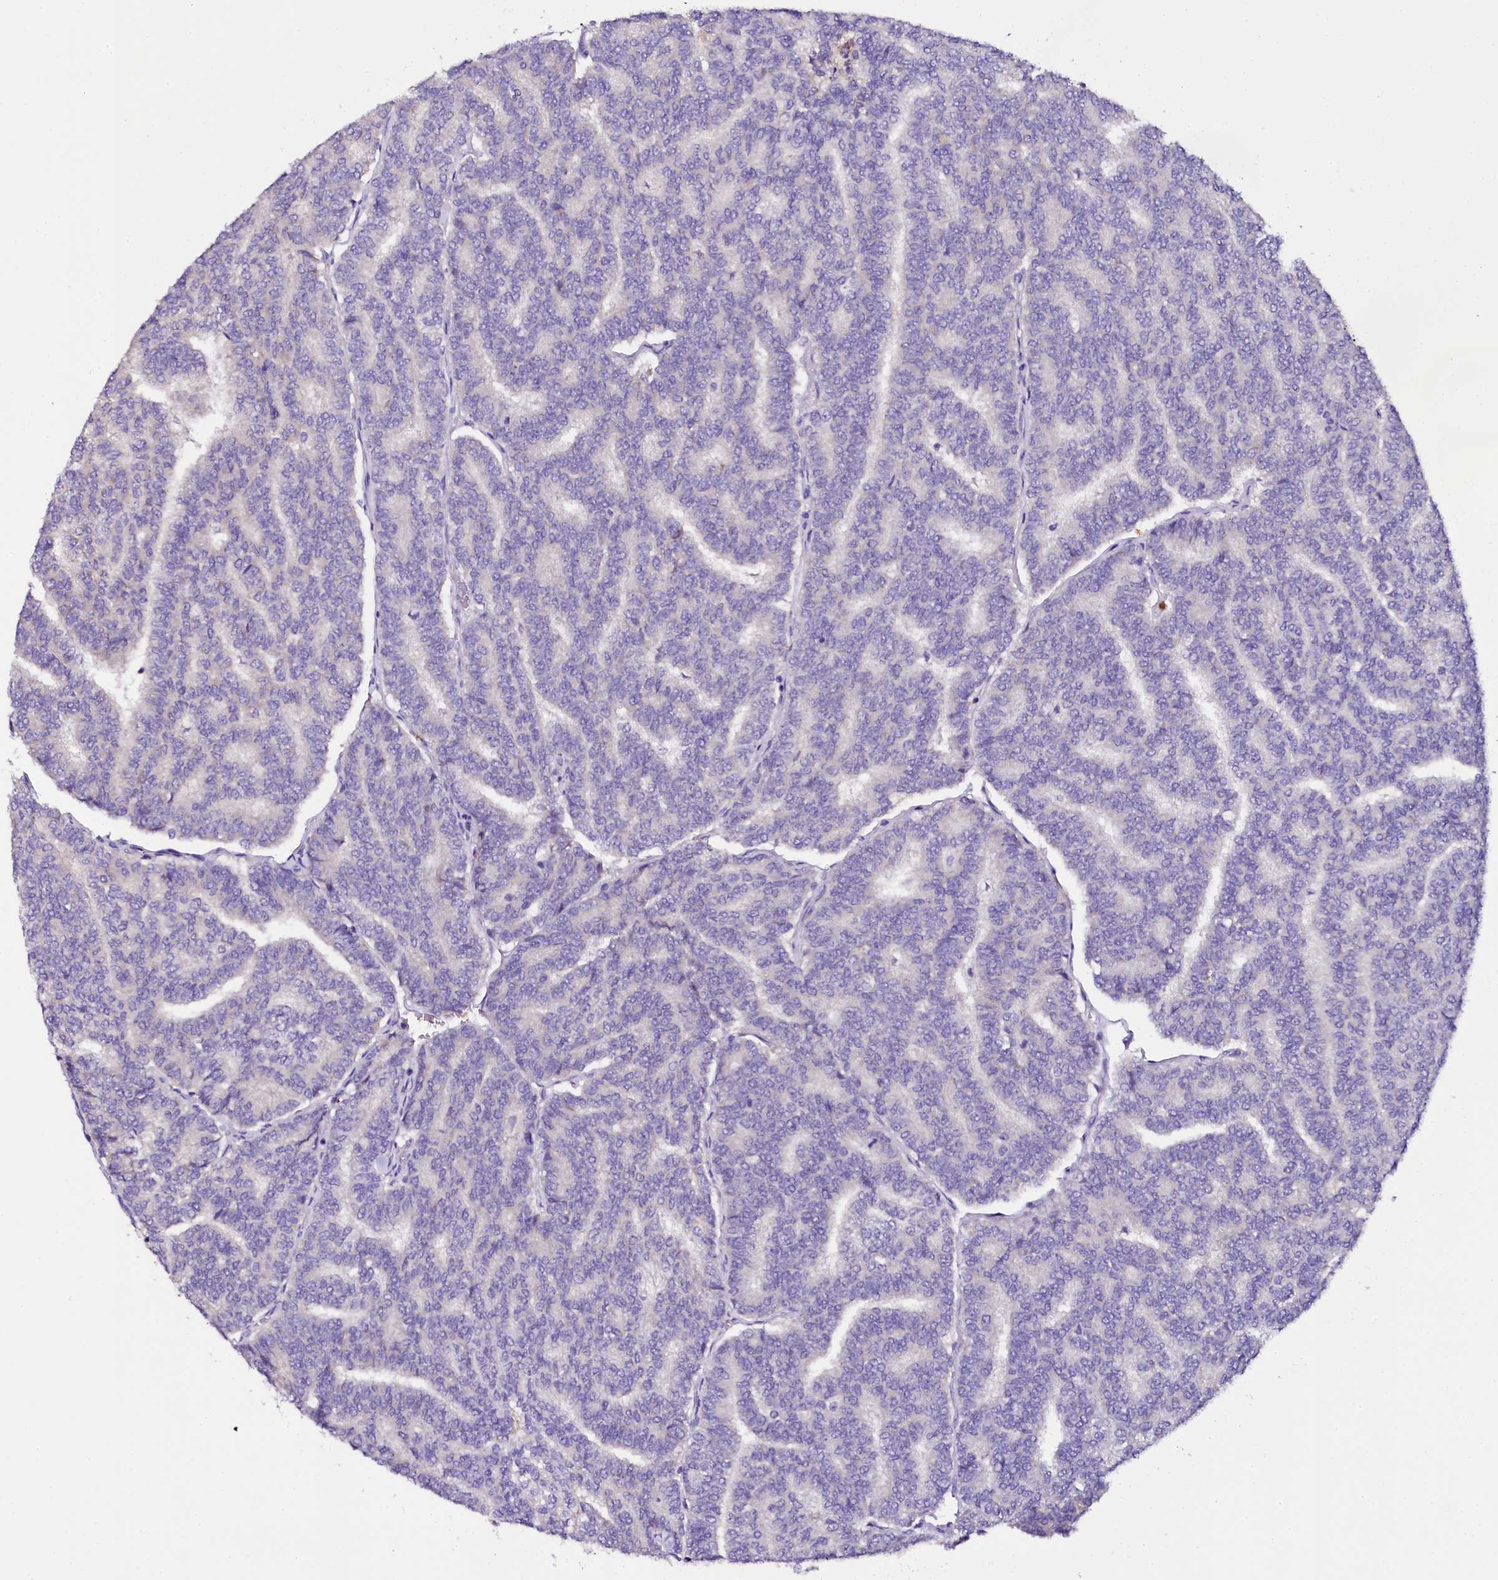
{"staining": {"intensity": "negative", "quantity": "none", "location": "none"}, "tissue": "thyroid cancer", "cell_type": "Tumor cells", "image_type": "cancer", "snomed": [{"axis": "morphology", "description": "Papillary adenocarcinoma, NOS"}, {"axis": "topography", "description": "Thyroid gland"}], "caption": "IHC photomicrograph of thyroid papillary adenocarcinoma stained for a protein (brown), which exhibits no expression in tumor cells. (Brightfield microscopy of DAB immunohistochemistry (IHC) at high magnification).", "gene": "NAA16", "patient": {"sex": "female", "age": 35}}